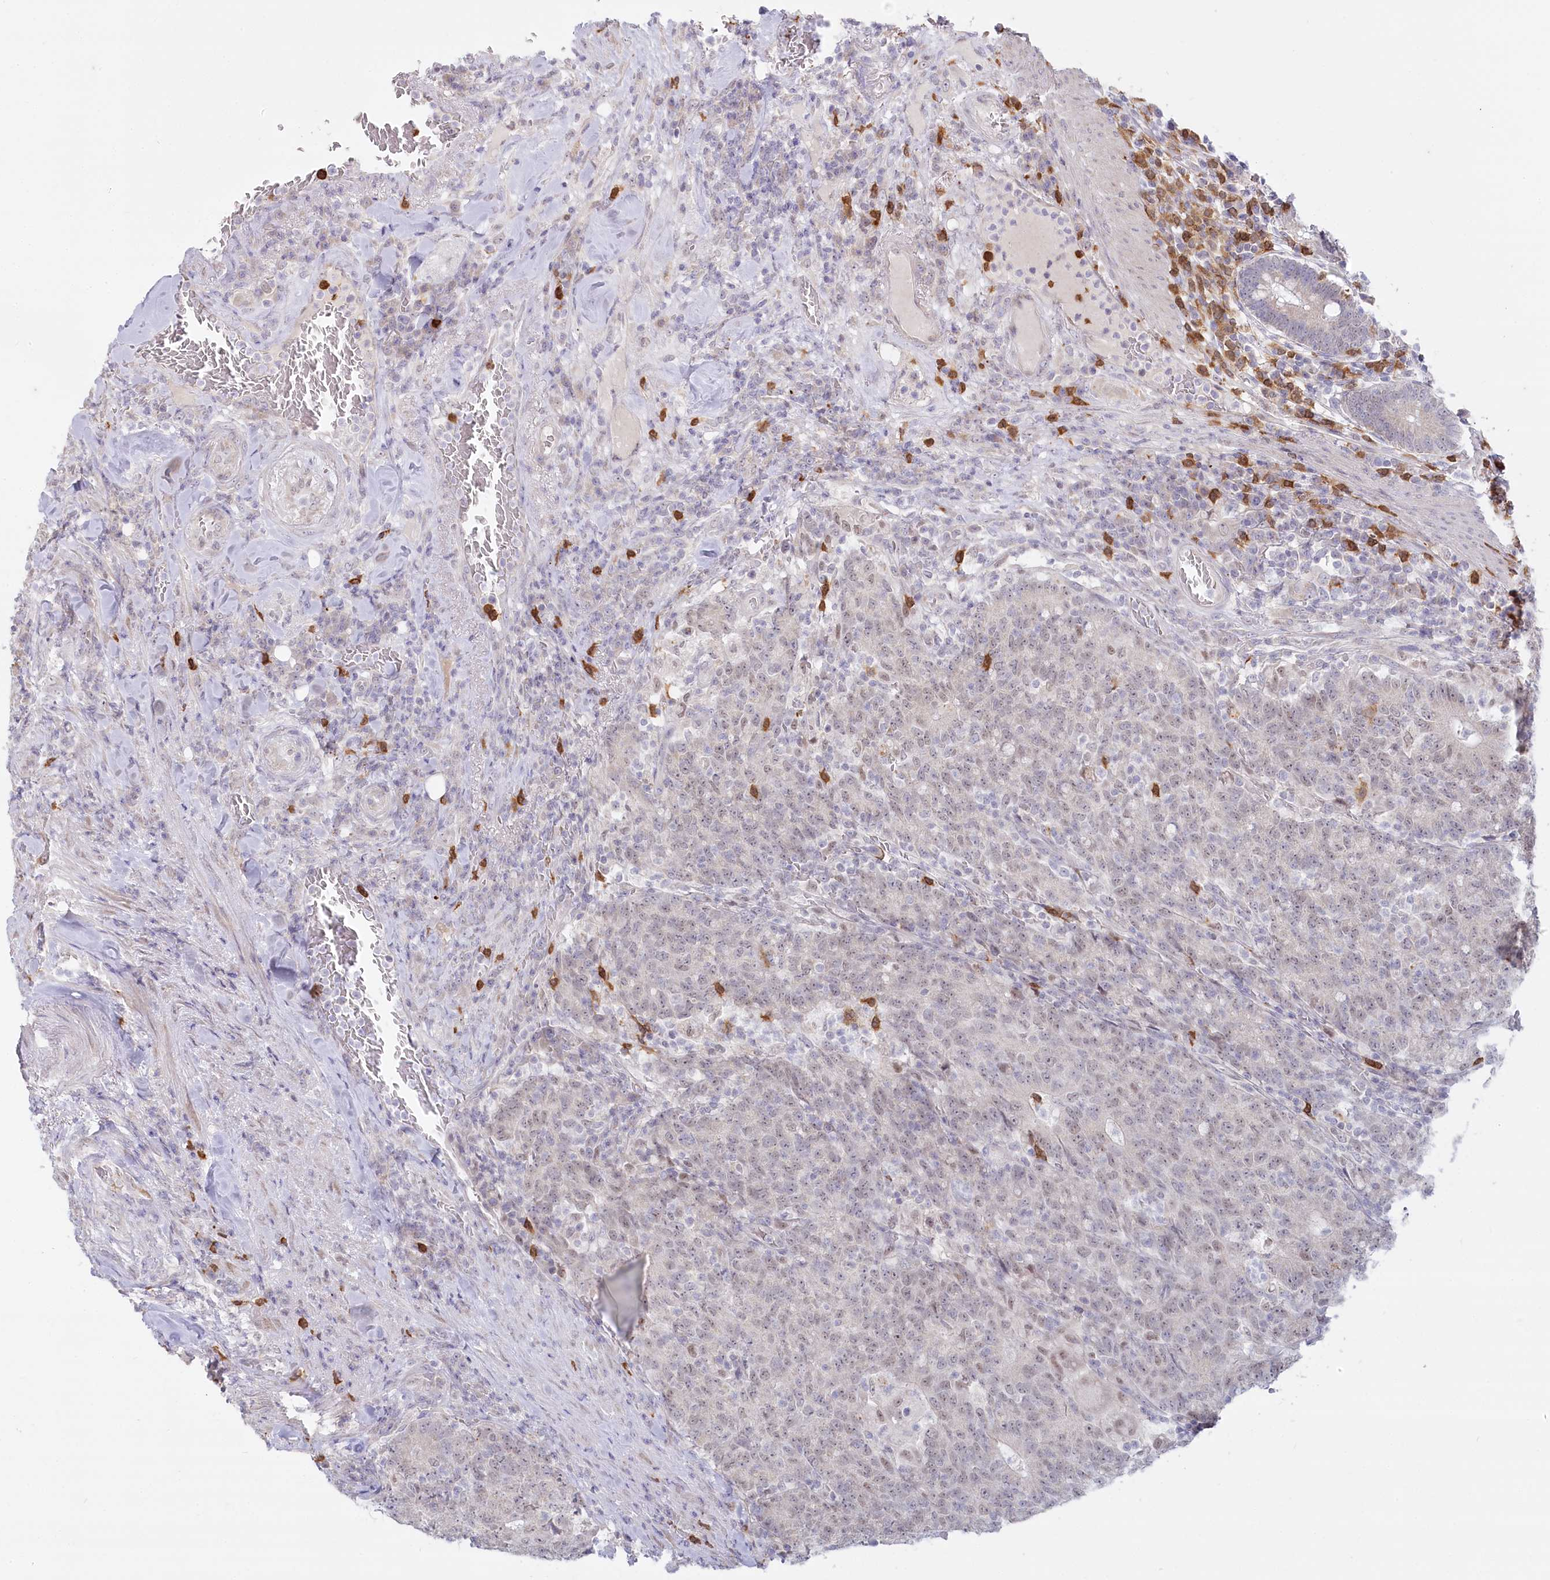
{"staining": {"intensity": "weak", "quantity": "<25%", "location": "nuclear"}, "tissue": "colorectal cancer", "cell_type": "Tumor cells", "image_type": "cancer", "snomed": [{"axis": "morphology", "description": "Normal tissue, NOS"}, {"axis": "morphology", "description": "Adenocarcinoma, NOS"}, {"axis": "topography", "description": "Colon"}], "caption": "Micrograph shows no protein expression in tumor cells of colorectal cancer (adenocarcinoma) tissue.", "gene": "ABITRAM", "patient": {"sex": "female", "age": 75}}